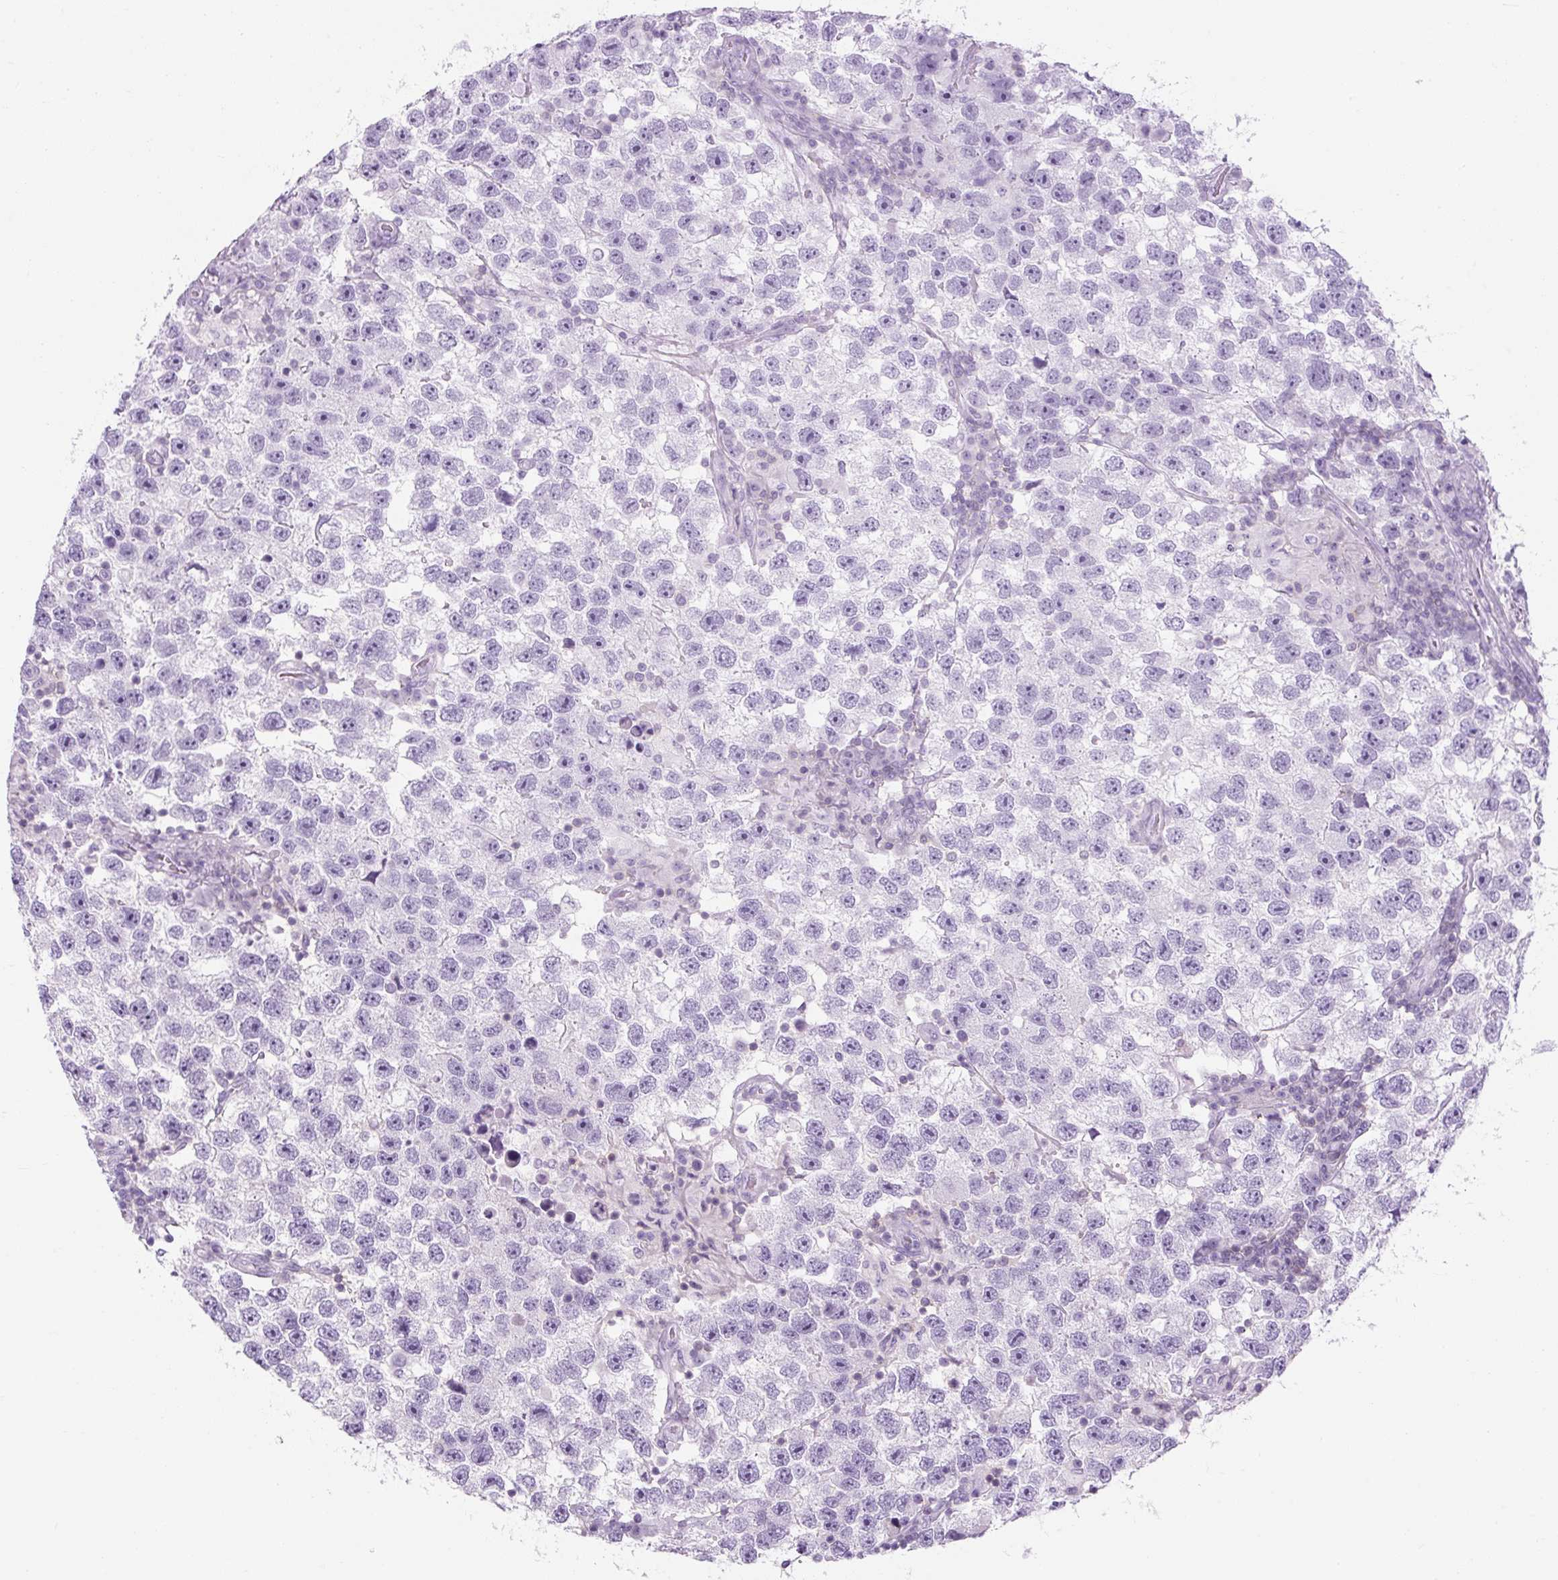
{"staining": {"intensity": "negative", "quantity": "none", "location": "none"}, "tissue": "testis cancer", "cell_type": "Tumor cells", "image_type": "cancer", "snomed": [{"axis": "morphology", "description": "Seminoma, NOS"}, {"axis": "topography", "description": "Testis"}], "caption": "High power microscopy image of an immunohistochemistry (IHC) micrograph of testis cancer, revealing no significant positivity in tumor cells.", "gene": "TIGD2", "patient": {"sex": "male", "age": 26}}